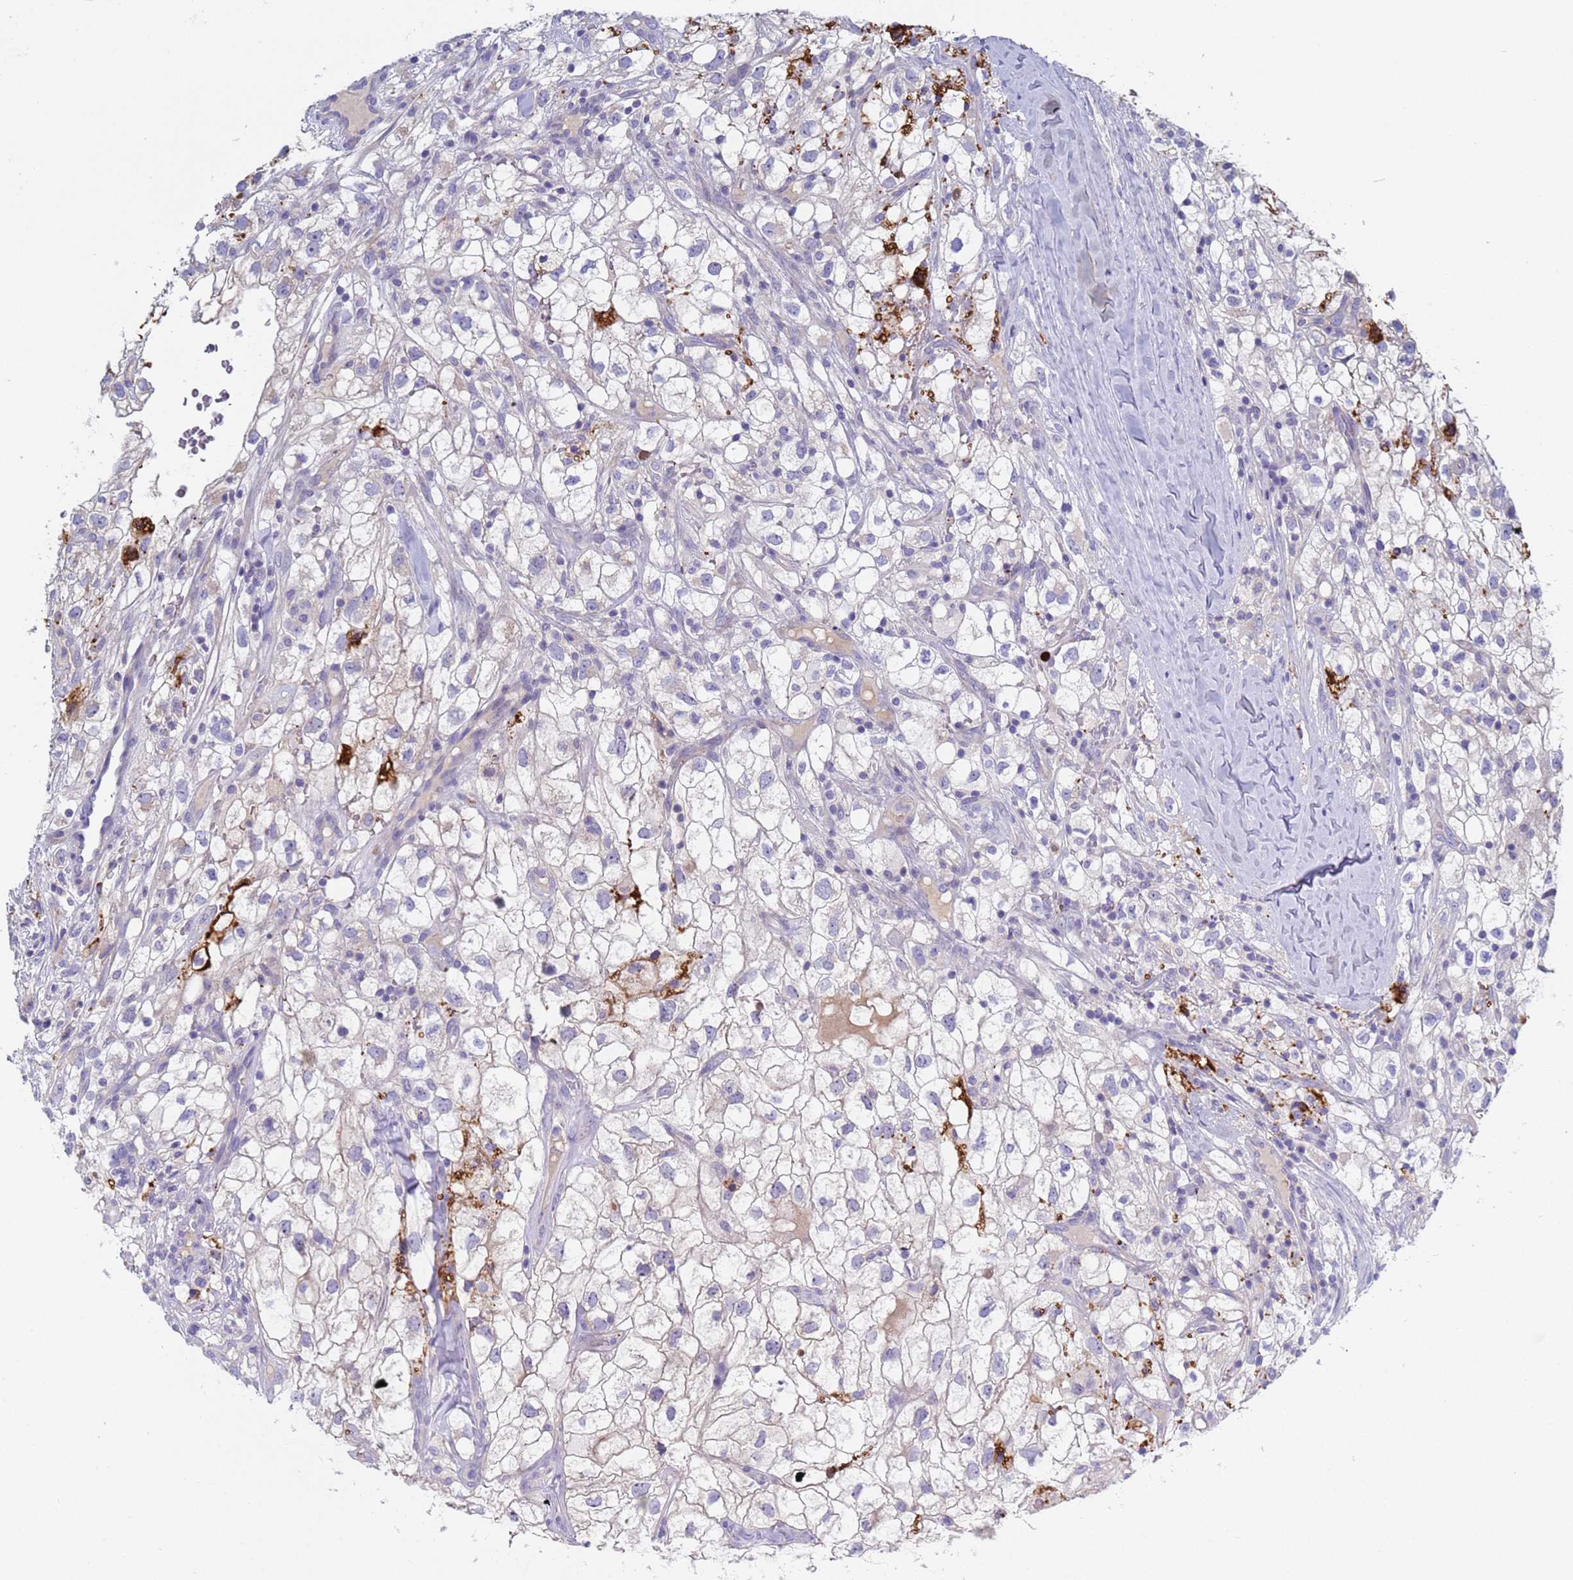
{"staining": {"intensity": "strong", "quantity": "<25%", "location": "cytoplasmic/membranous"}, "tissue": "renal cancer", "cell_type": "Tumor cells", "image_type": "cancer", "snomed": [{"axis": "morphology", "description": "Adenocarcinoma, NOS"}, {"axis": "topography", "description": "Kidney"}], "caption": "There is medium levels of strong cytoplasmic/membranous staining in tumor cells of renal adenocarcinoma, as demonstrated by immunohistochemical staining (brown color).", "gene": "C4orf46", "patient": {"sex": "male", "age": 59}}